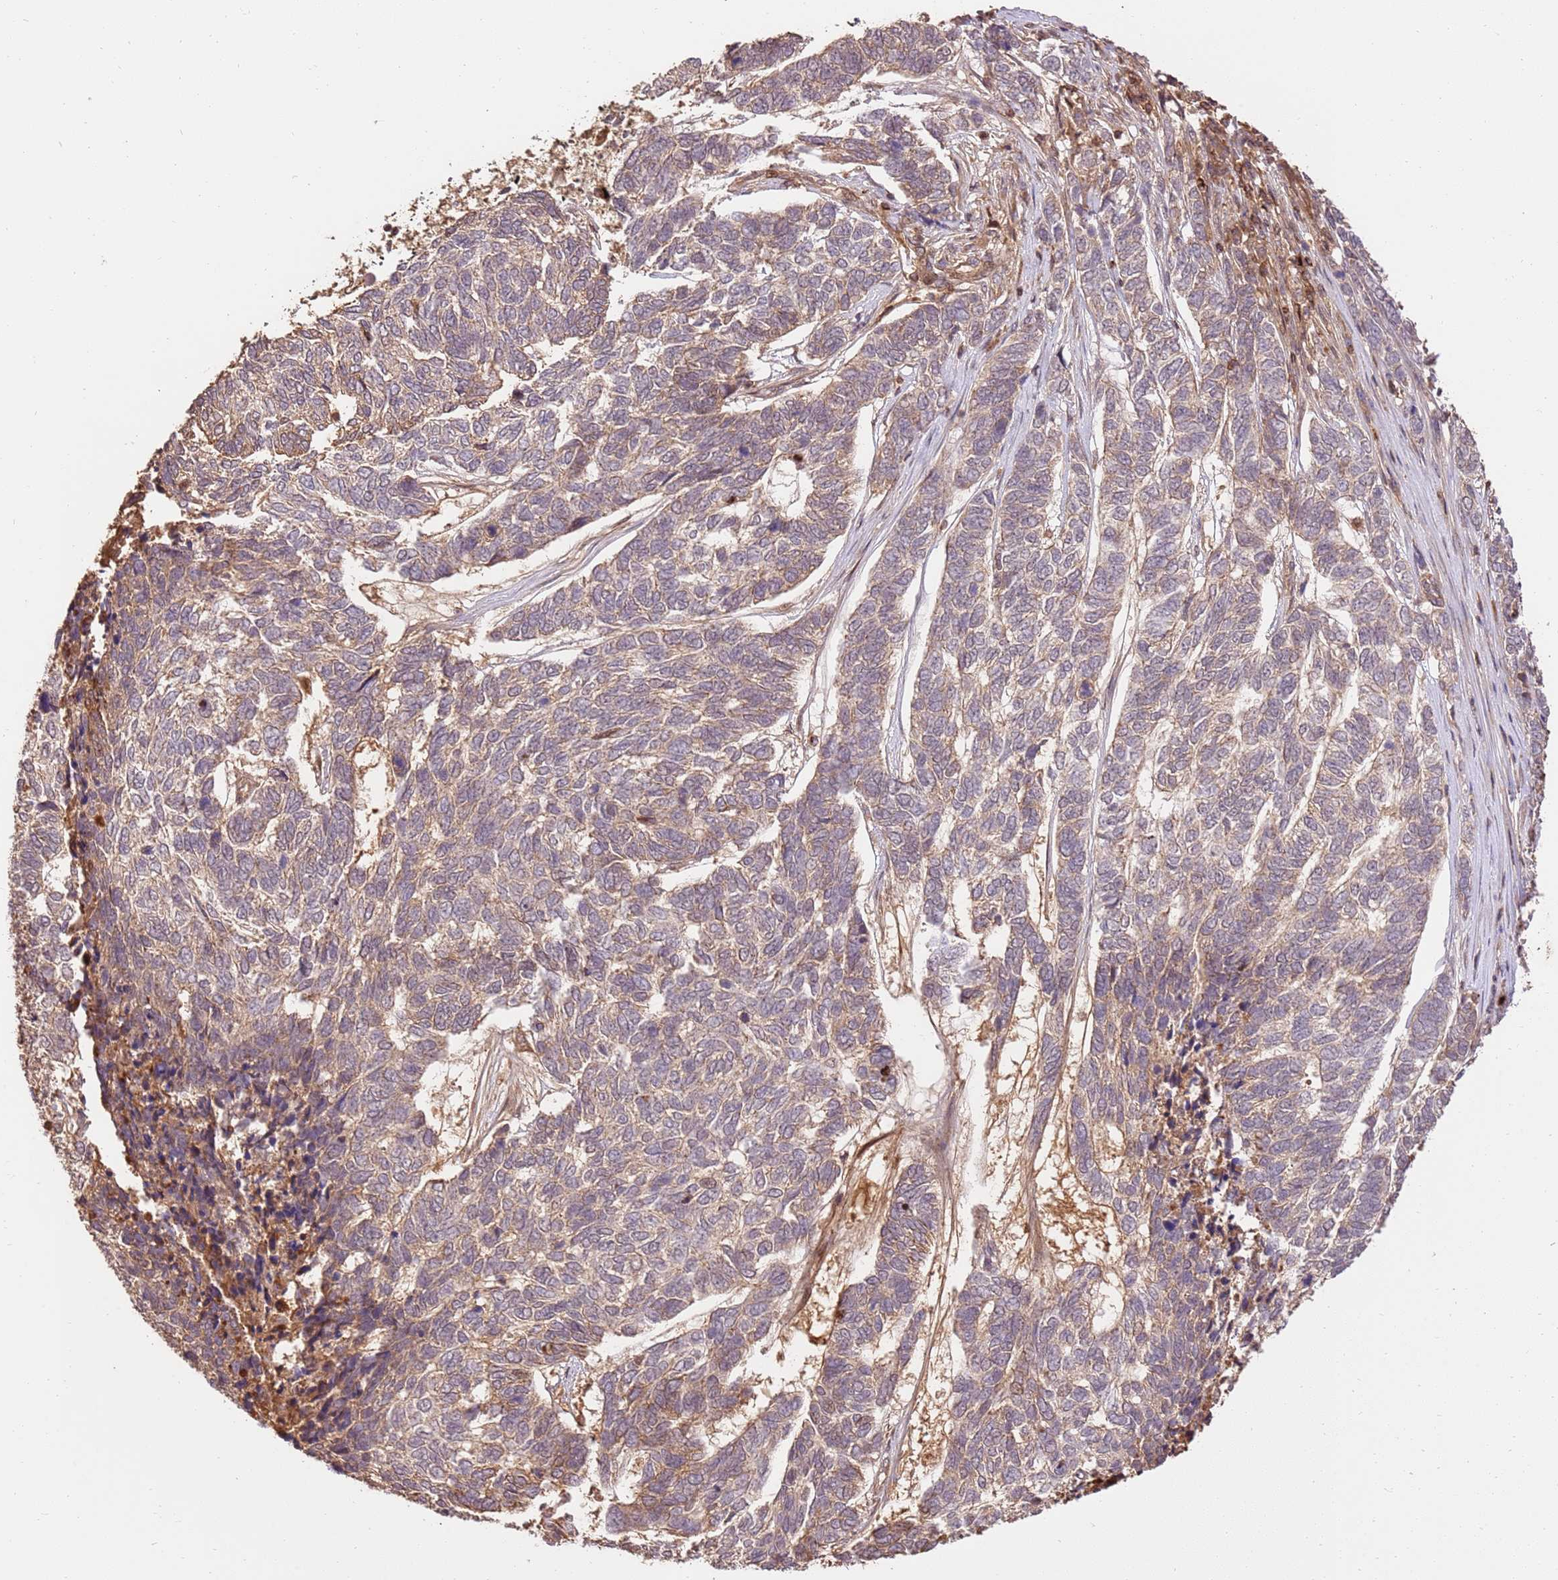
{"staining": {"intensity": "weak", "quantity": ">75%", "location": "cytoplasmic/membranous"}, "tissue": "skin cancer", "cell_type": "Tumor cells", "image_type": "cancer", "snomed": [{"axis": "morphology", "description": "Basal cell carcinoma"}, {"axis": "topography", "description": "Skin"}], "caption": "Weak cytoplasmic/membranous staining is seen in about >75% of tumor cells in skin cancer (basal cell carcinoma).", "gene": "KATNAL2", "patient": {"sex": "female", "age": 65}}